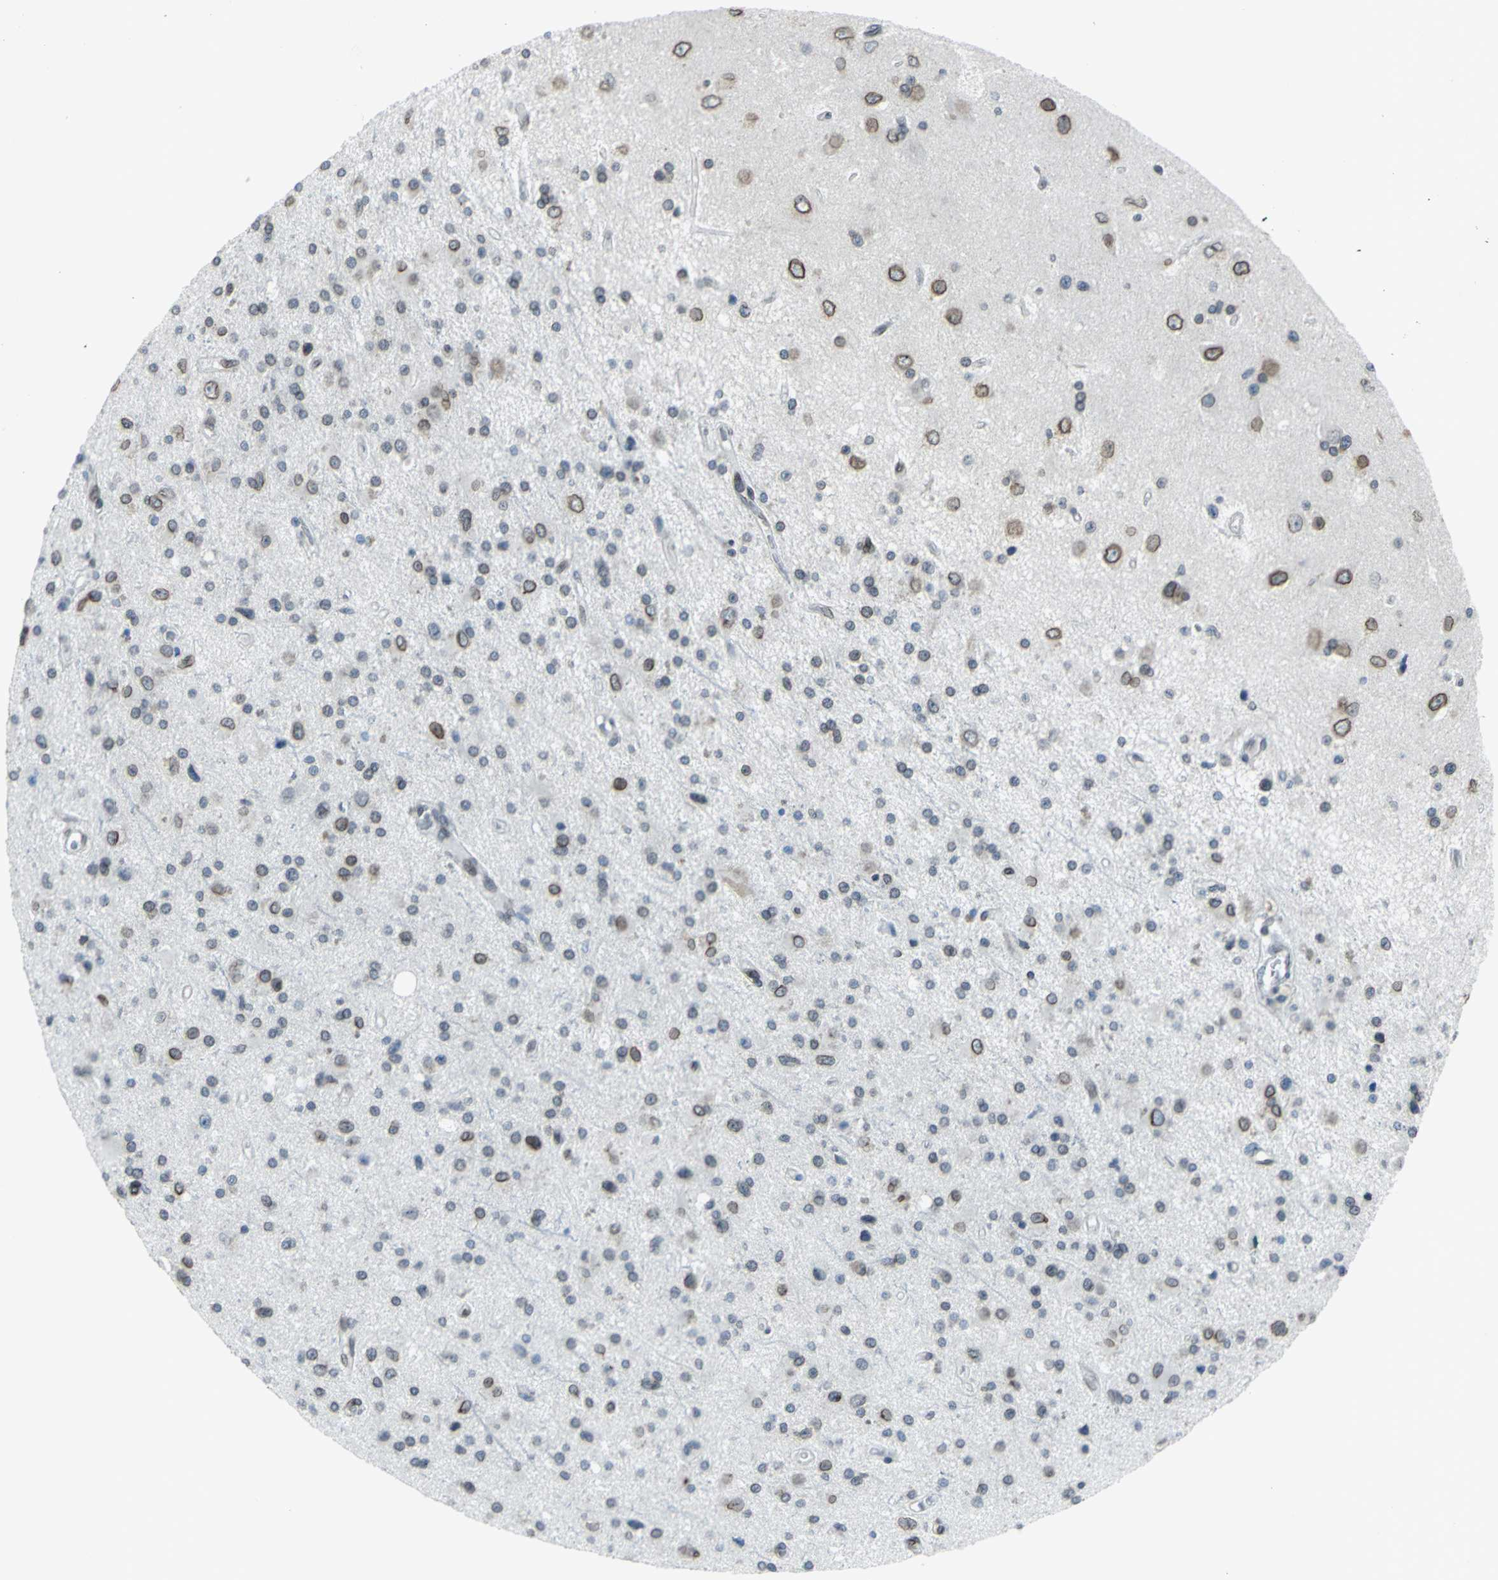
{"staining": {"intensity": "weak", "quantity": "25%-75%", "location": "cytoplasmic/membranous,nuclear"}, "tissue": "glioma", "cell_type": "Tumor cells", "image_type": "cancer", "snomed": [{"axis": "morphology", "description": "Glioma, malignant, Low grade"}, {"axis": "topography", "description": "Brain"}], "caption": "Brown immunohistochemical staining in glioma demonstrates weak cytoplasmic/membranous and nuclear staining in about 25%-75% of tumor cells. The staining was performed using DAB to visualize the protein expression in brown, while the nuclei were stained in blue with hematoxylin (Magnification: 20x).", "gene": "SNUPN", "patient": {"sex": "male", "age": 58}}